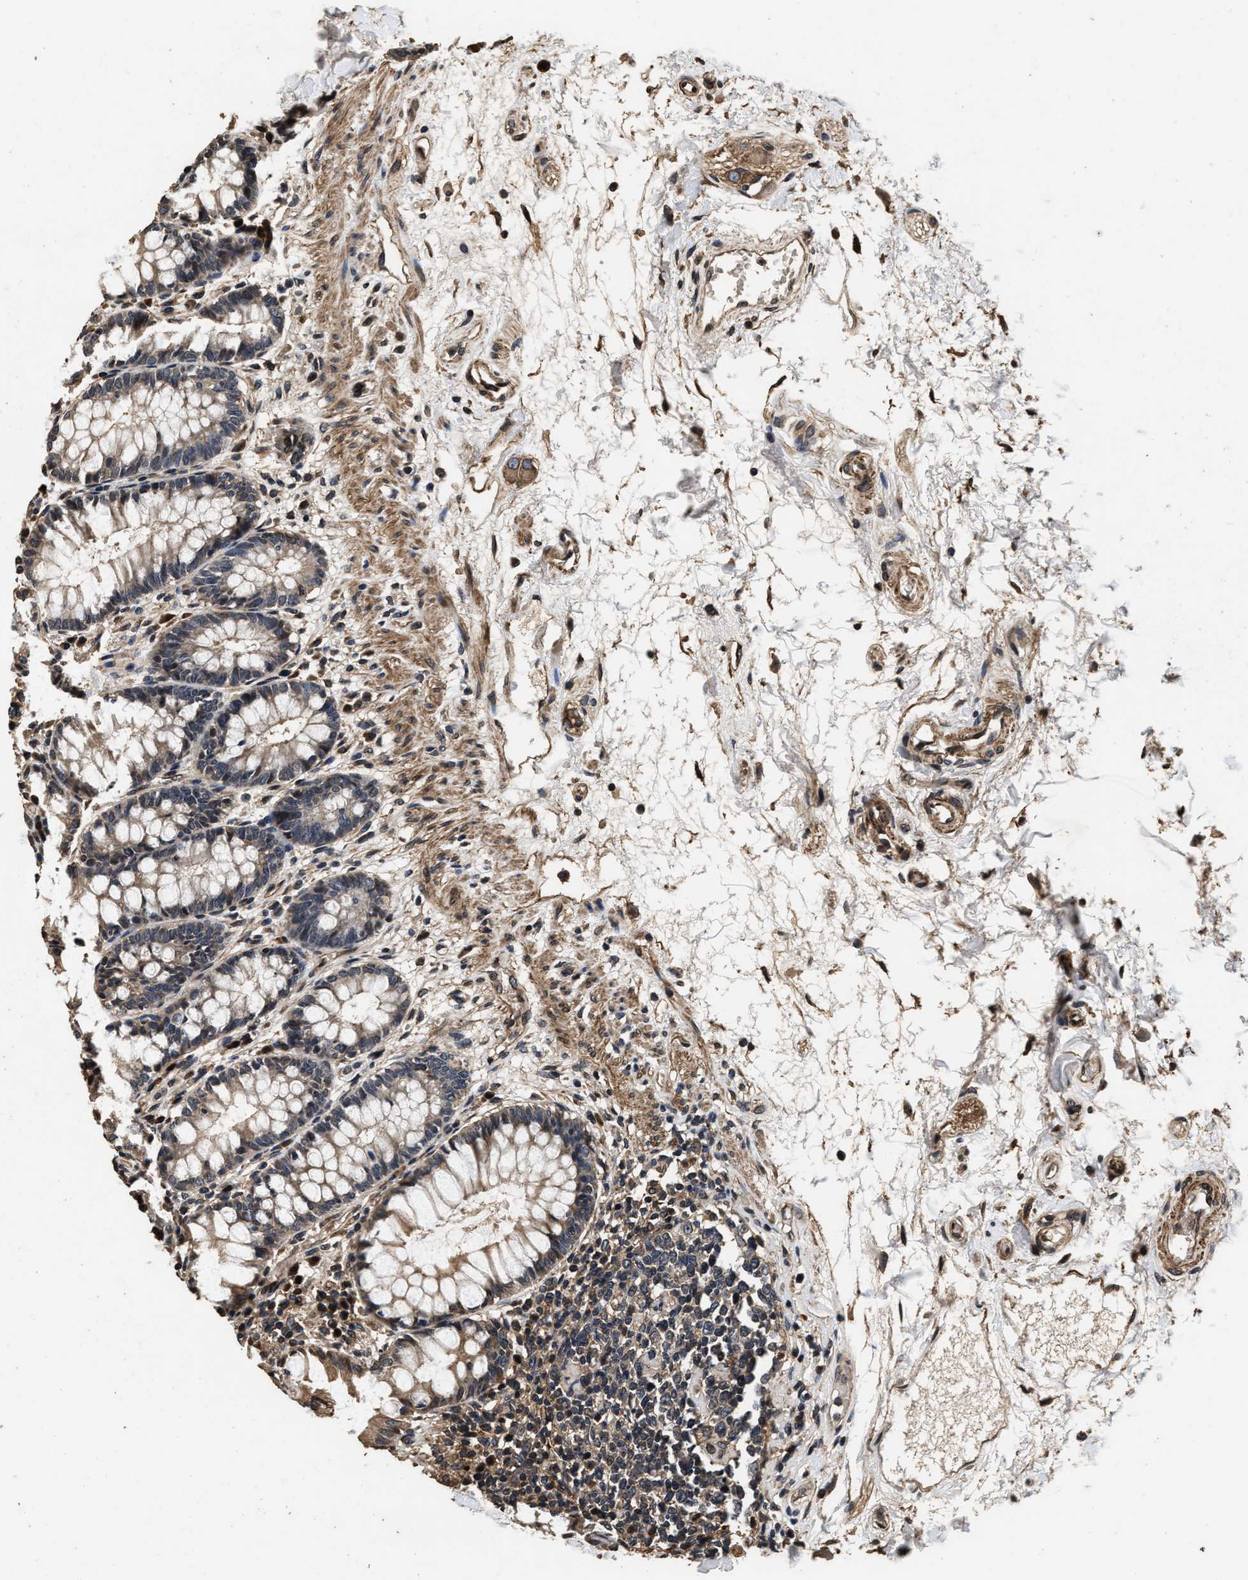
{"staining": {"intensity": "strong", "quantity": "25%-75%", "location": "cytoplasmic/membranous,nuclear"}, "tissue": "rectum", "cell_type": "Glandular cells", "image_type": "normal", "snomed": [{"axis": "morphology", "description": "Normal tissue, NOS"}, {"axis": "topography", "description": "Rectum"}], "caption": "Immunohistochemistry (IHC) staining of unremarkable rectum, which reveals high levels of strong cytoplasmic/membranous,nuclear expression in about 25%-75% of glandular cells indicating strong cytoplasmic/membranous,nuclear protein positivity. The staining was performed using DAB (brown) for protein detection and nuclei were counterstained in hematoxylin (blue).", "gene": "ACCS", "patient": {"sex": "male", "age": 64}}